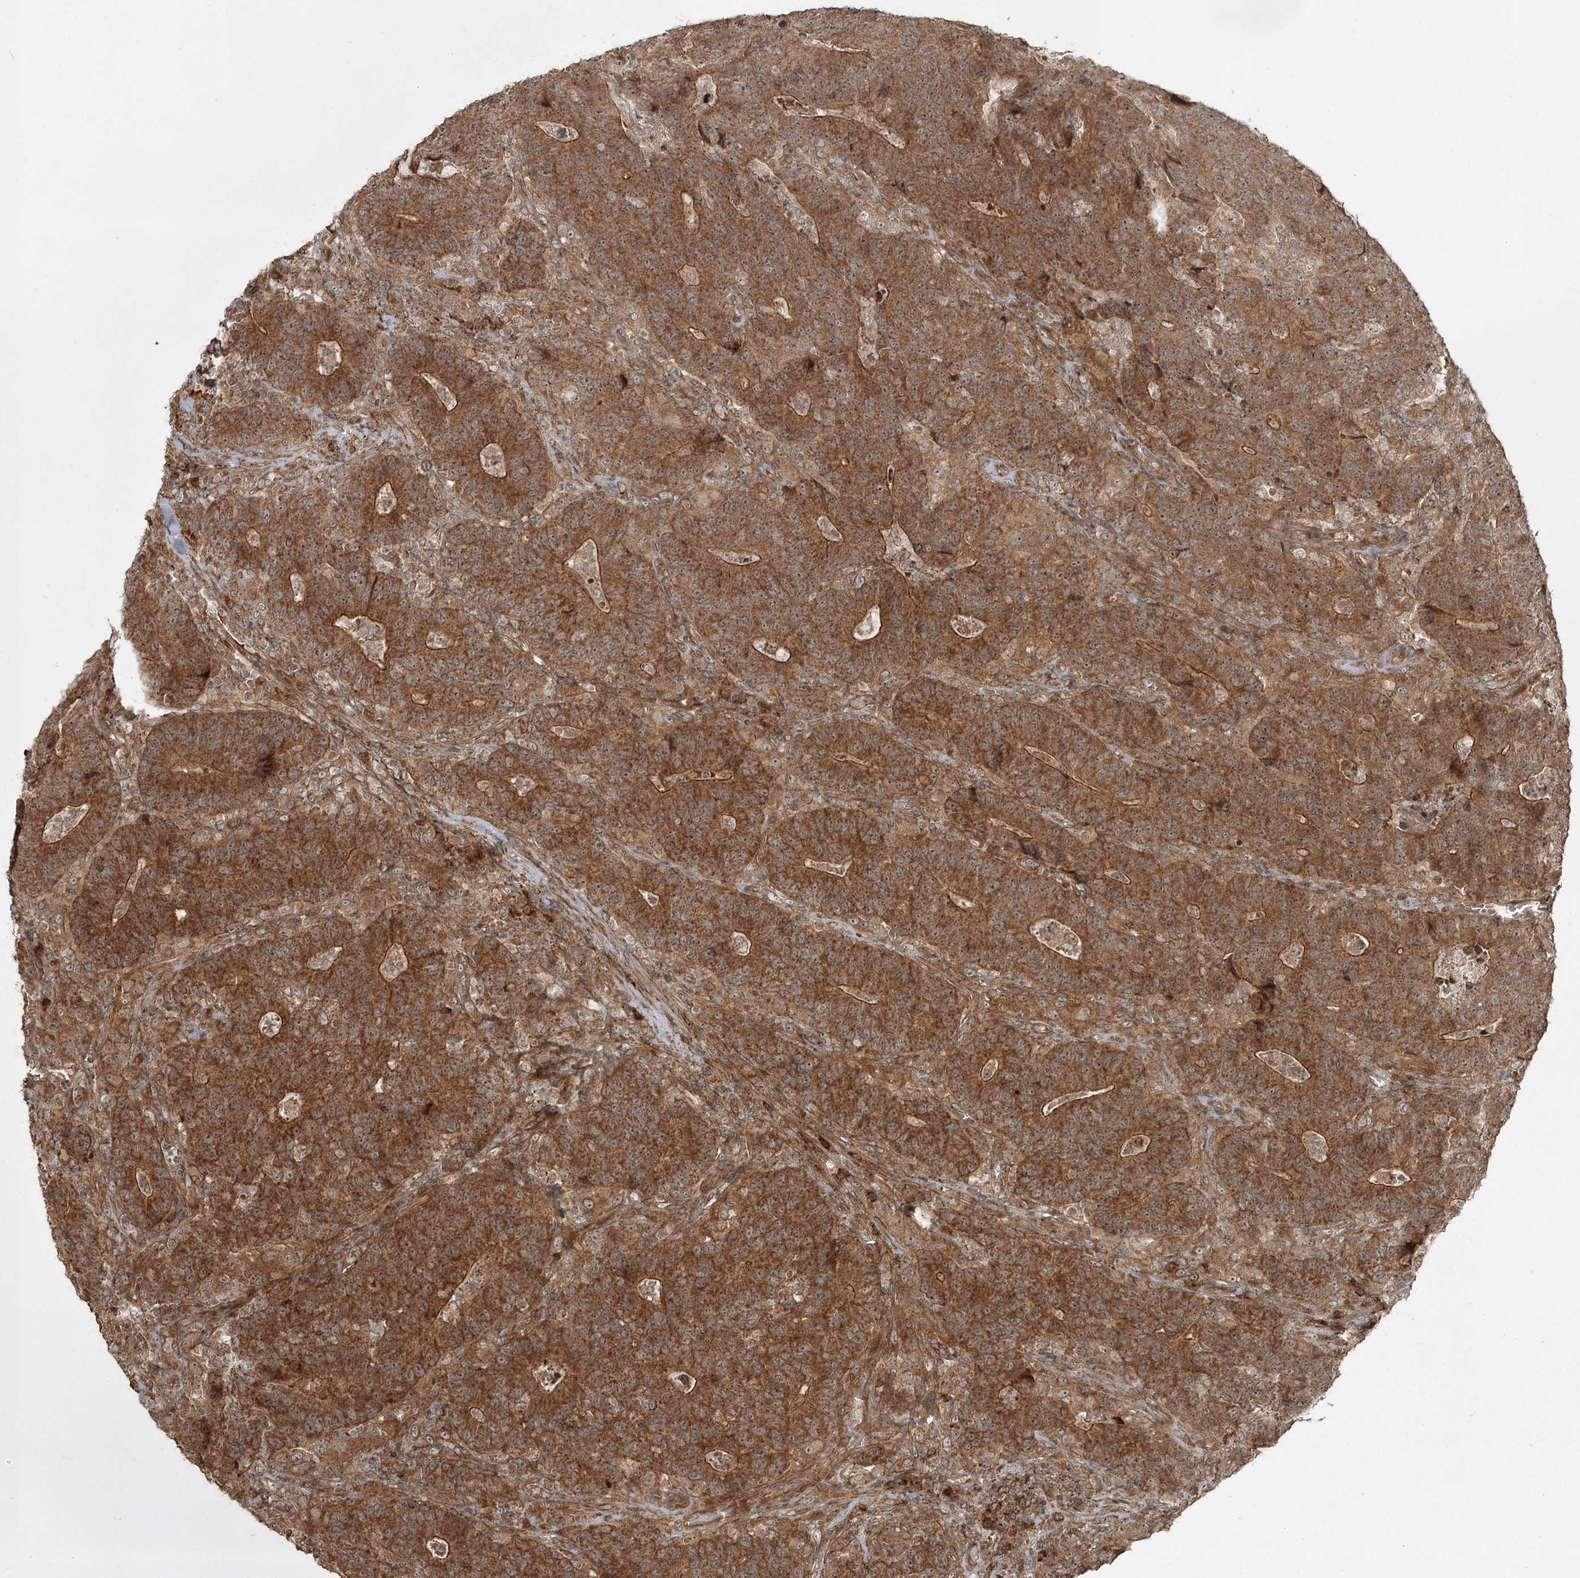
{"staining": {"intensity": "strong", "quantity": ">75%", "location": "cytoplasmic/membranous"}, "tissue": "colorectal cancer", "cell_type": "Tumor cells", "image_type": "cancer", "snomed": [{"axis": "morphology", "description": "Normal tissue, NOS"}, {"axis": "morphology", "description": "Adenocarcinoma, NOS"}, {"axis": "topography", "description": "Colon"}], "caption": "Colorectal cancer was stained to show a protein in brown. There is high levels of strong cytoplasmic/membranous expression in approximately >75% of tumor cells.", "gene": "CPLANE1", "patient": {"sex": "female", "age": 75}}